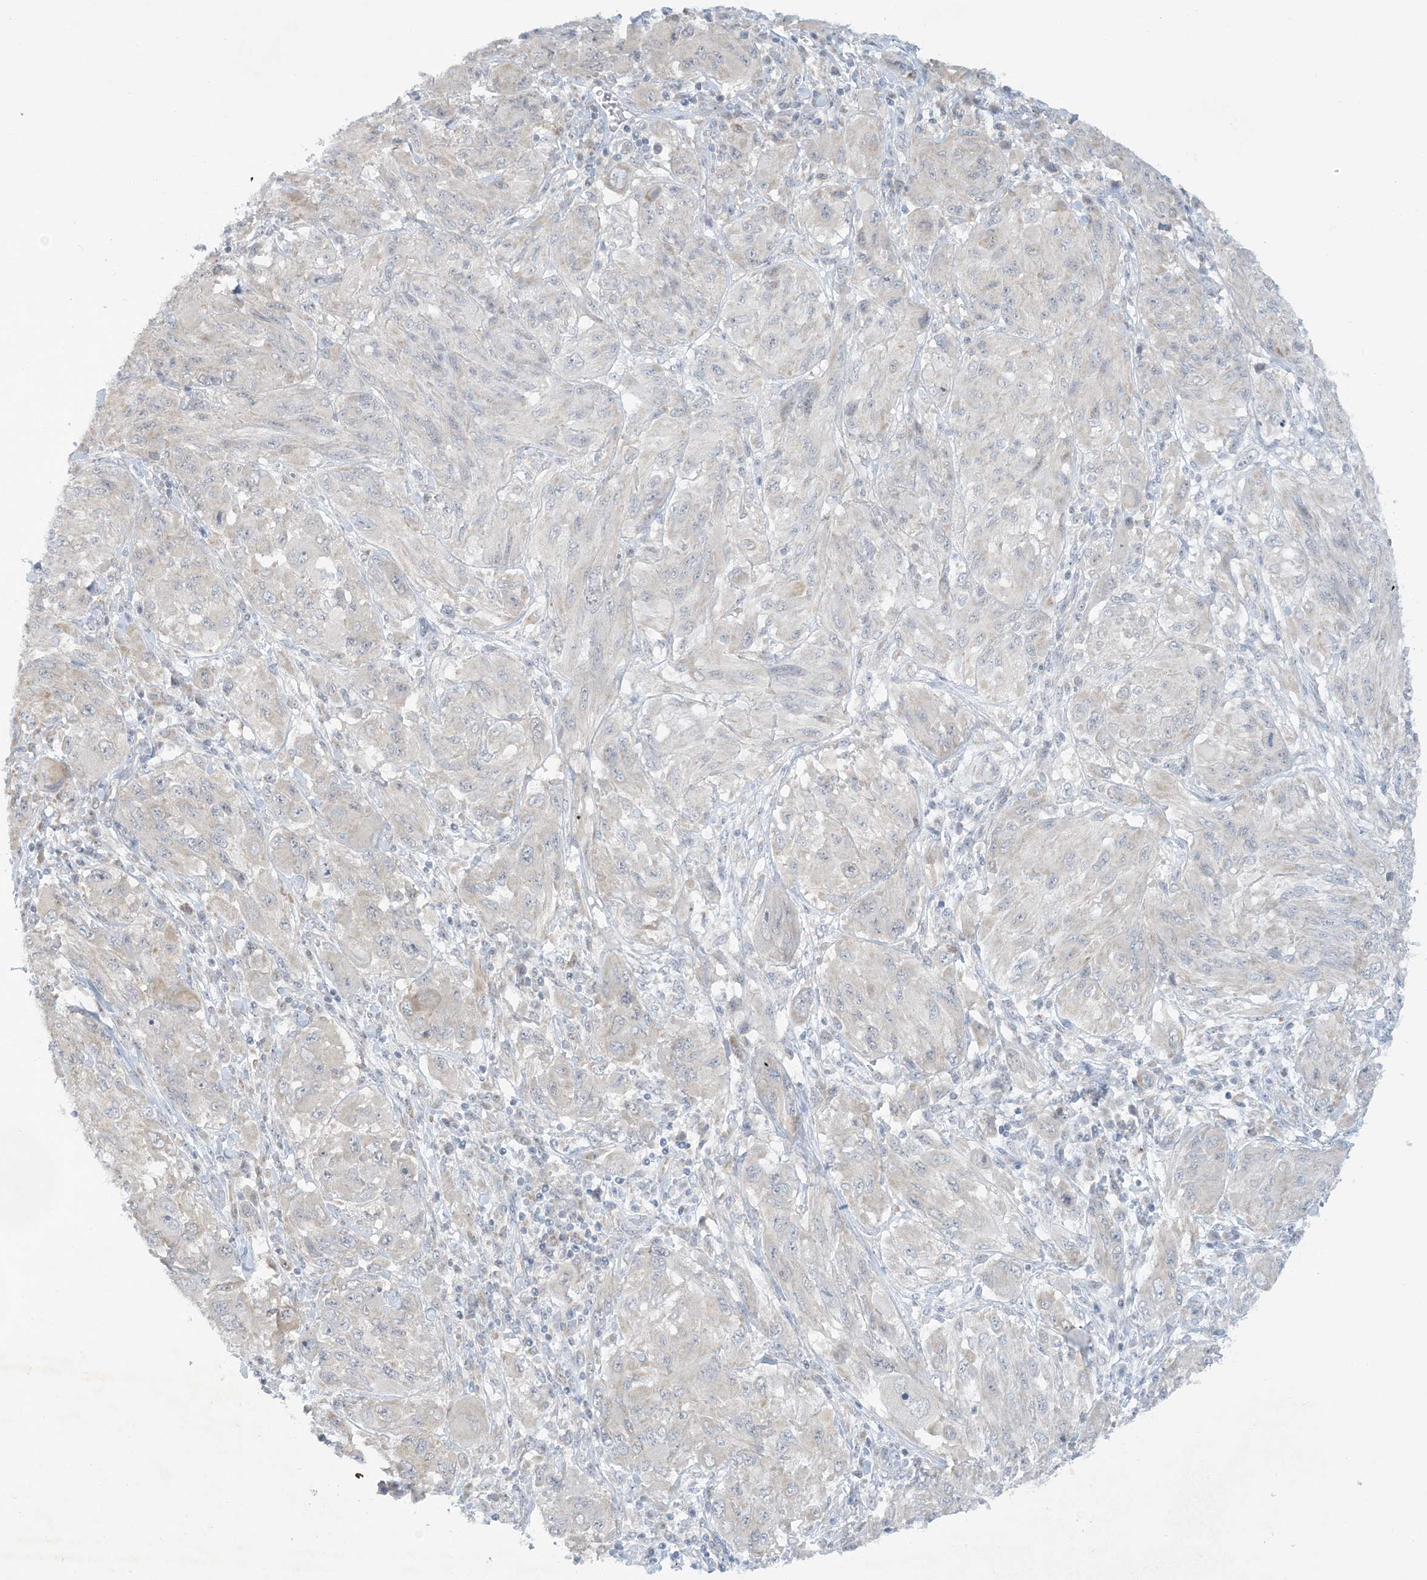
{"staining": {"intensity": "negative", "quantity": "none", "location": "none"}, "tissue": "melanoma", "cell_type": "Tumor cells", "image_type": "cancer", "snomed": [{"axis": "morphology", "description": "Malignant melanoma, NOS"}, {"axis": "topography", "description": "Skin"}], "caption": "Tumor cells show no significant protein expression in malignant melanoma.", "gene": "MRPS18A", "patient": {"sex": "female", "age": 91}}